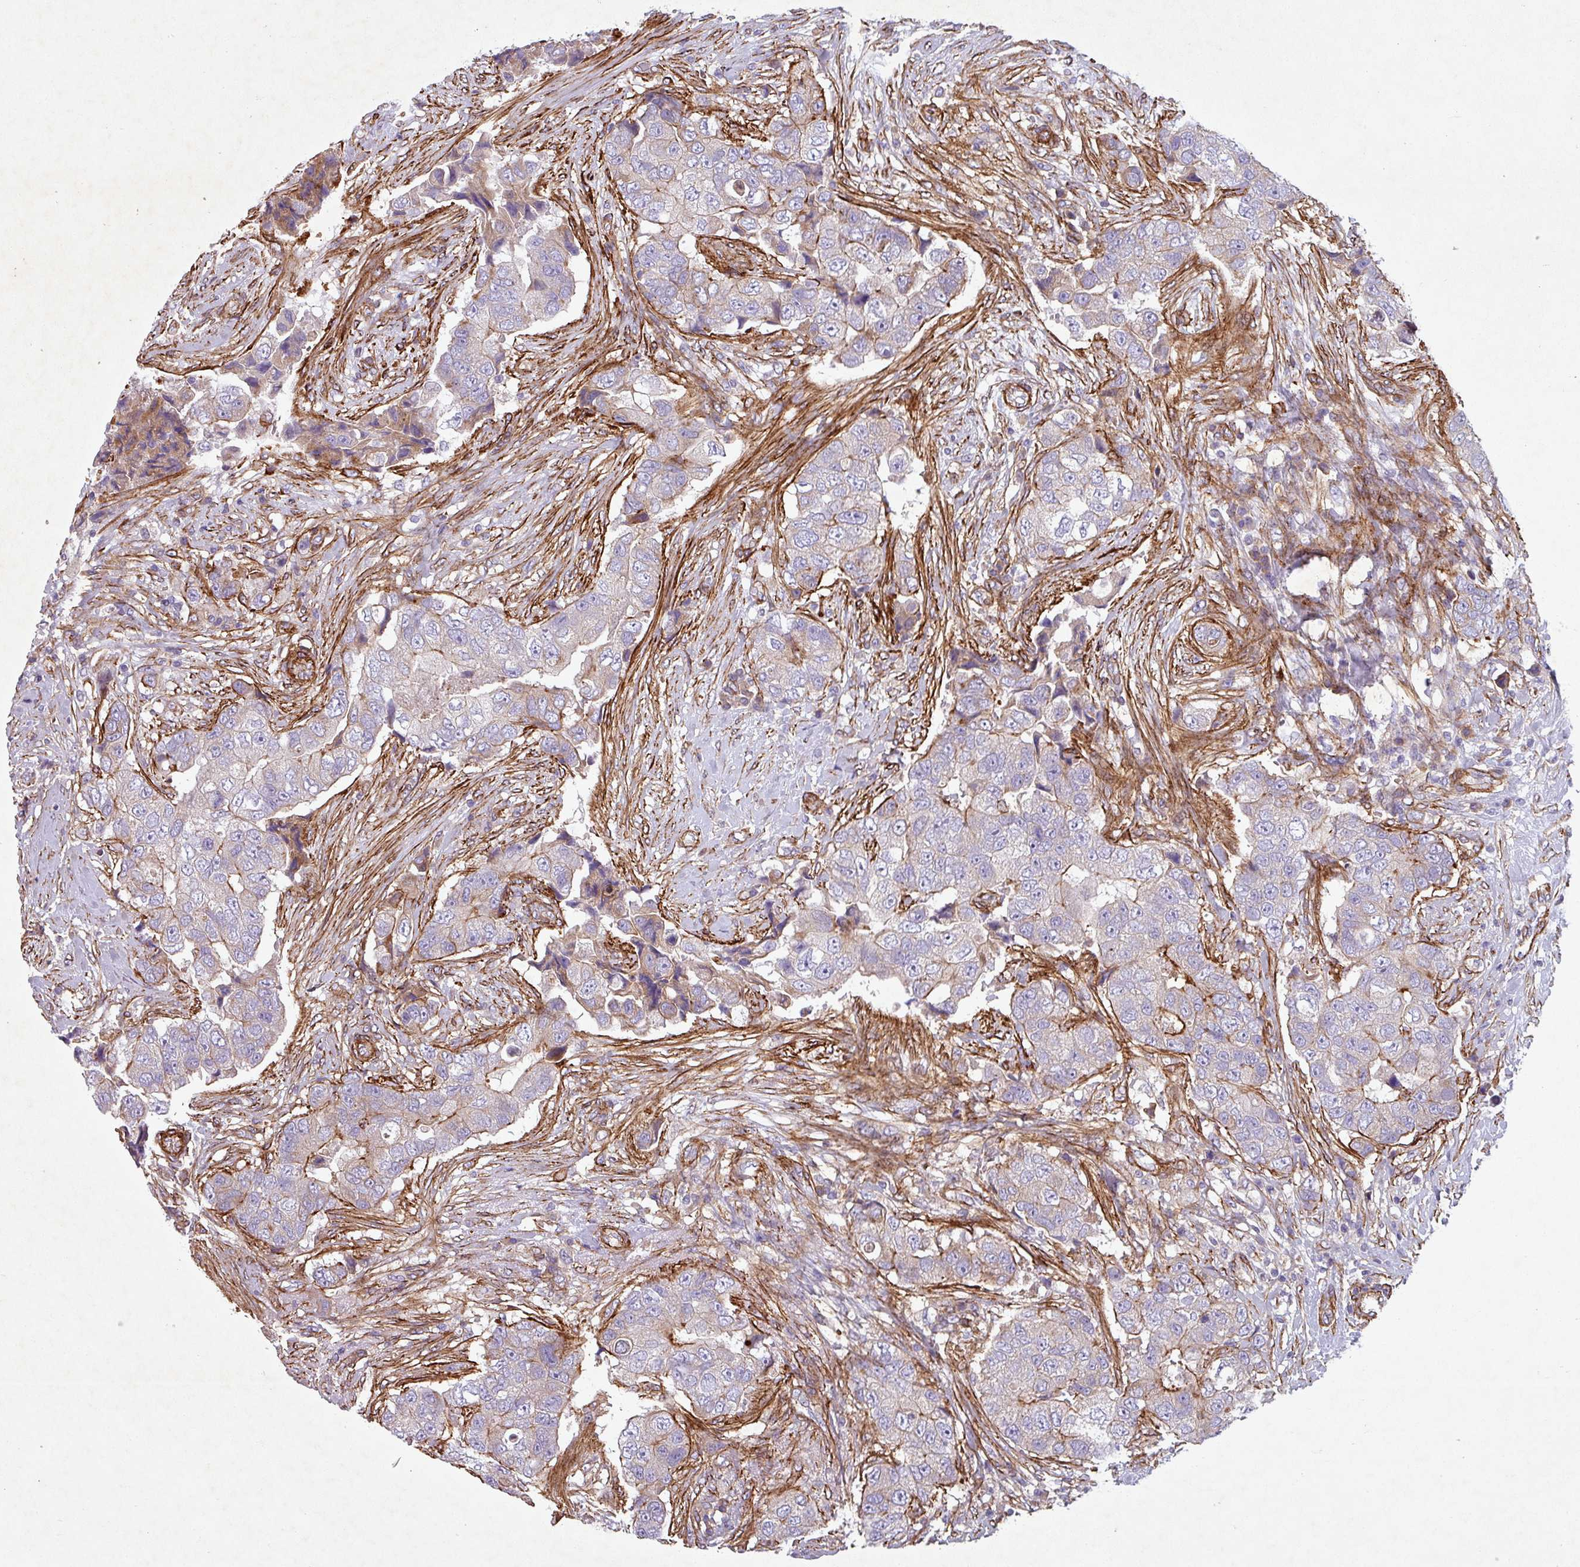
{"staining": {"intensity": "moderate", "quantity": "<25%", "location": "cytoplasmic/membranous"}, "tissue": "breast cancer", "cell_type": "Tumor cells", "image_type": "cancer", "snomed": [{"axis": "morphology", "description": "Normal tissue, NOS"}, {"axis": "morphology", "description": "Duct carcinoma"}, {"axis": "topography", "description": "Breast"}], "caption": "A photomicrograph of breast cancer (intraductal carcinoma) stained for a protein reveals moderate cytoplasmic/membranous brown staining in tumor cells. The staining was performed using DAB, with brown indicating positive protein expression. Nuclei are stained blue with hematoxylin.", "gene": "ATP2C2", "patient": {"sex": "female", "age": 62}}